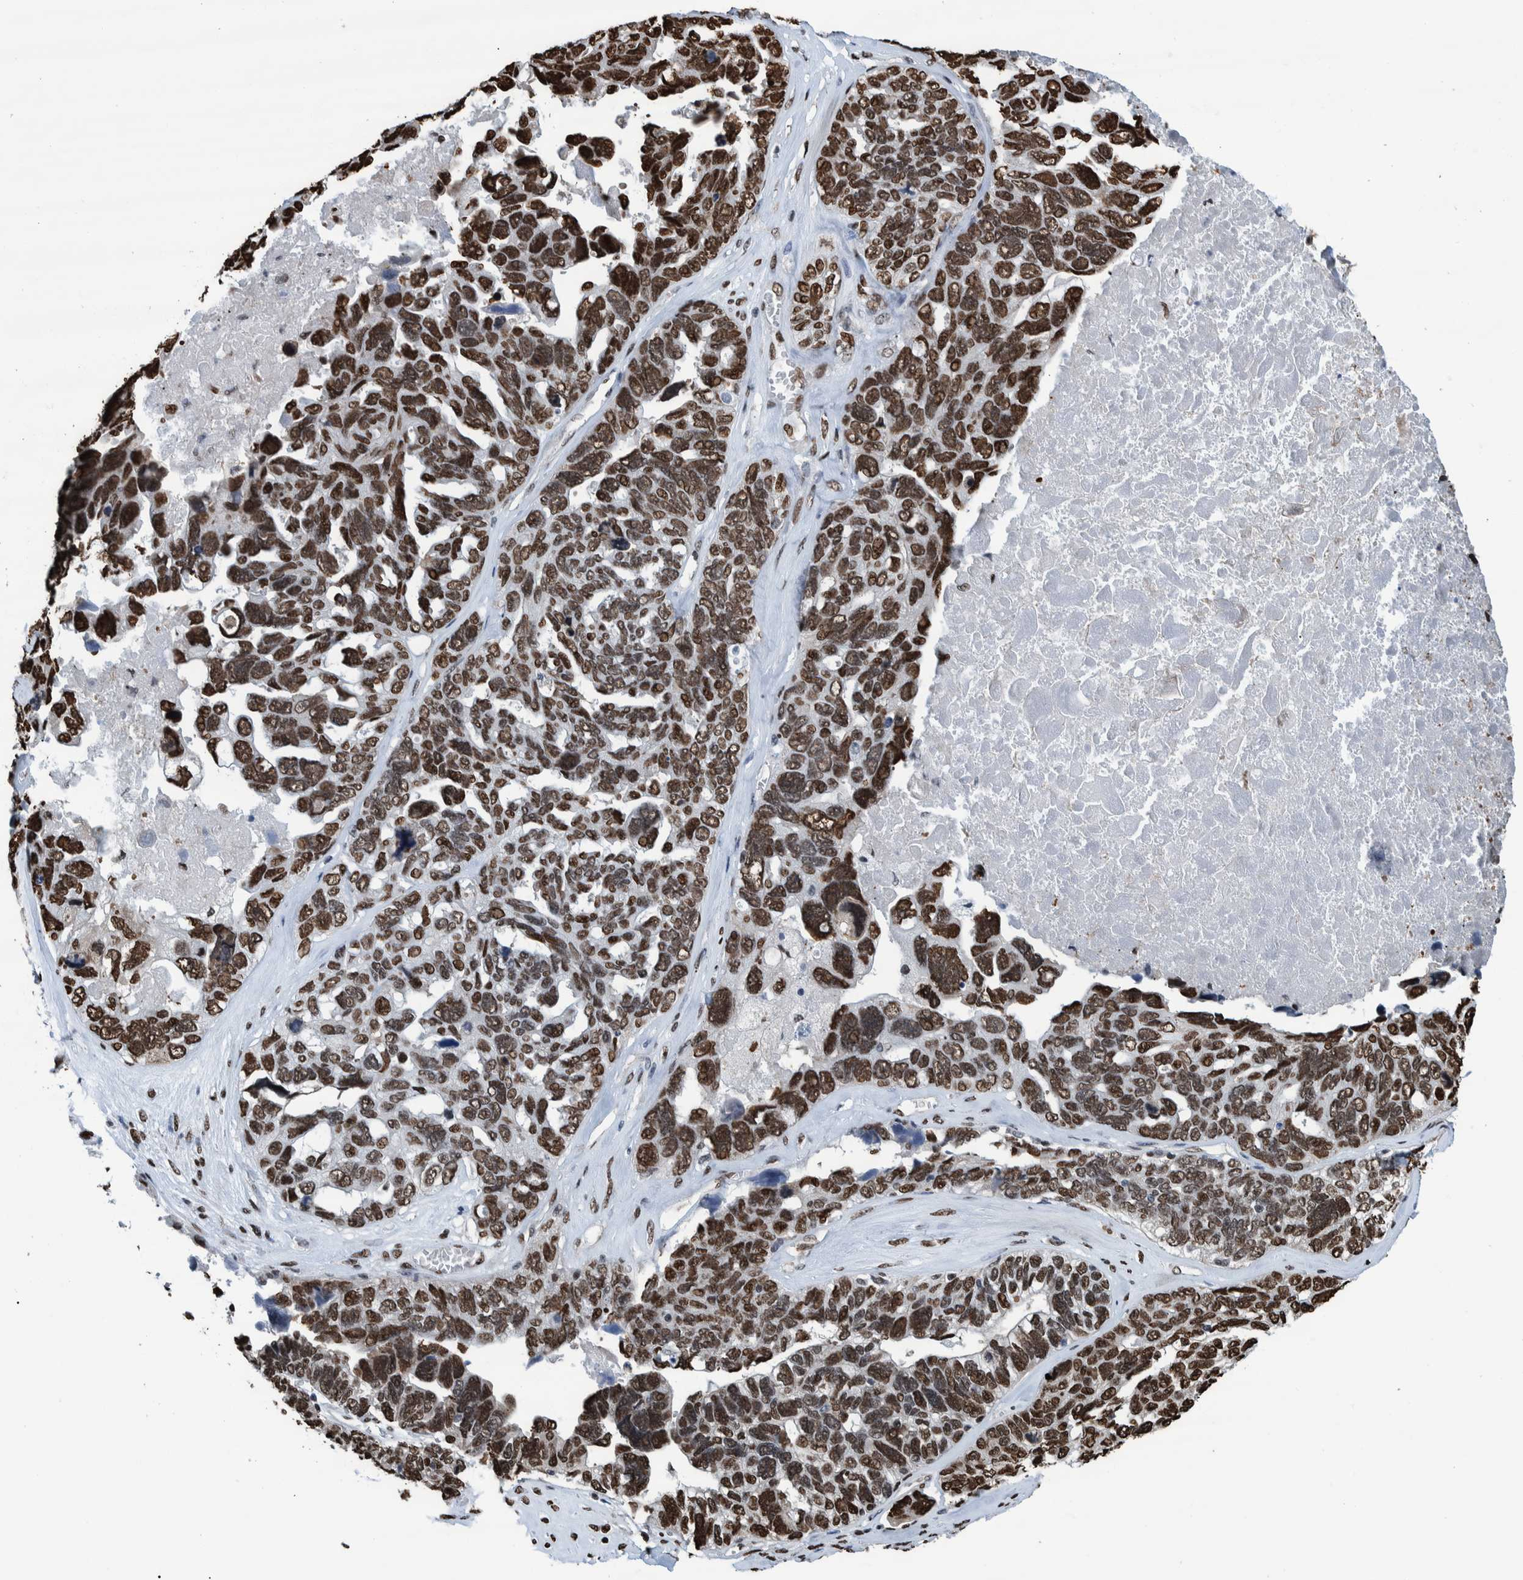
{"staining": {"intensity": "strong", "quantity": ">75%", "location": "nuclear"}, "tissue": "ovarian cancer", "cell_type": "Tumor cells", "image_type": "cancer", "snomed": [{"axis": "morphology", "description": "Cystadenocarcinoma, serous, NOS"}, {"axis": "topography", "description": "Ovary"}], "caption": "Ovarian serous cystadenocarcinoma tissue shows strong nuclear expression in approximately >75% of tumor cells, visualized by immunohistochemistry.", "gene": "HEATR9", "patient": {"sex": "female", "age": 79}}